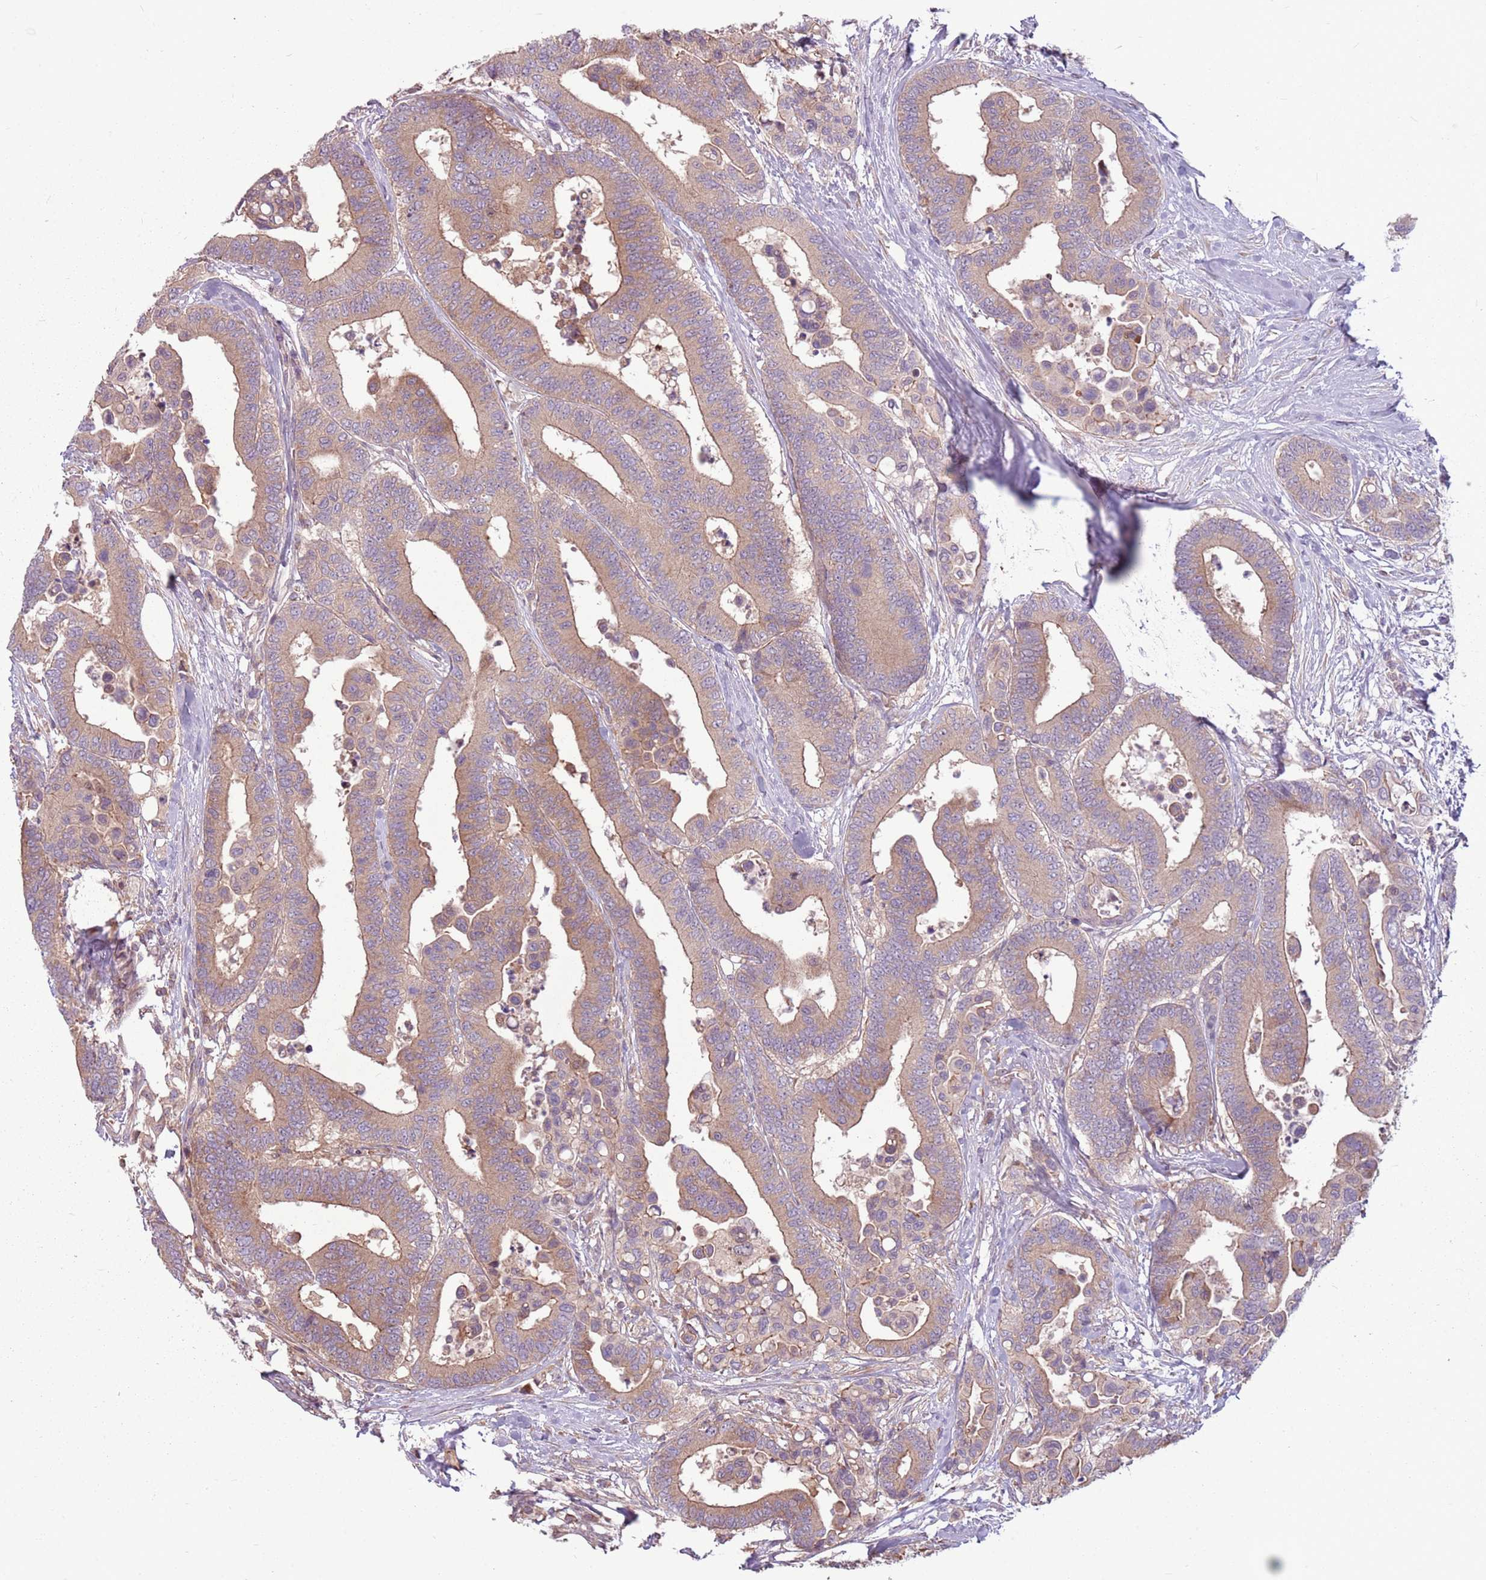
{"staining": {"intensity": "moderate", "quantity": ">75%", "location": "cytoplasmic/membranous"}, "tissue": "colorectal cancer", "cell_type": "Tumor cells", "image_type": "cancer", "snomed": [{"axis": "morphology", "description": "Adenocarcinoma, NOS"}, {"axis": "topography", "description": "Colon"}], "caption": "IHC of human adenocarcinoma (colorectal) reveals medium levels of moderate cytoplasmic/membranous staining in approximately >75% of tumor cells. (Brightfield microscopy of DAB IHC at high magnification).", "gene": "RPL21", "patient": {"sex": "male", "age": 82}}